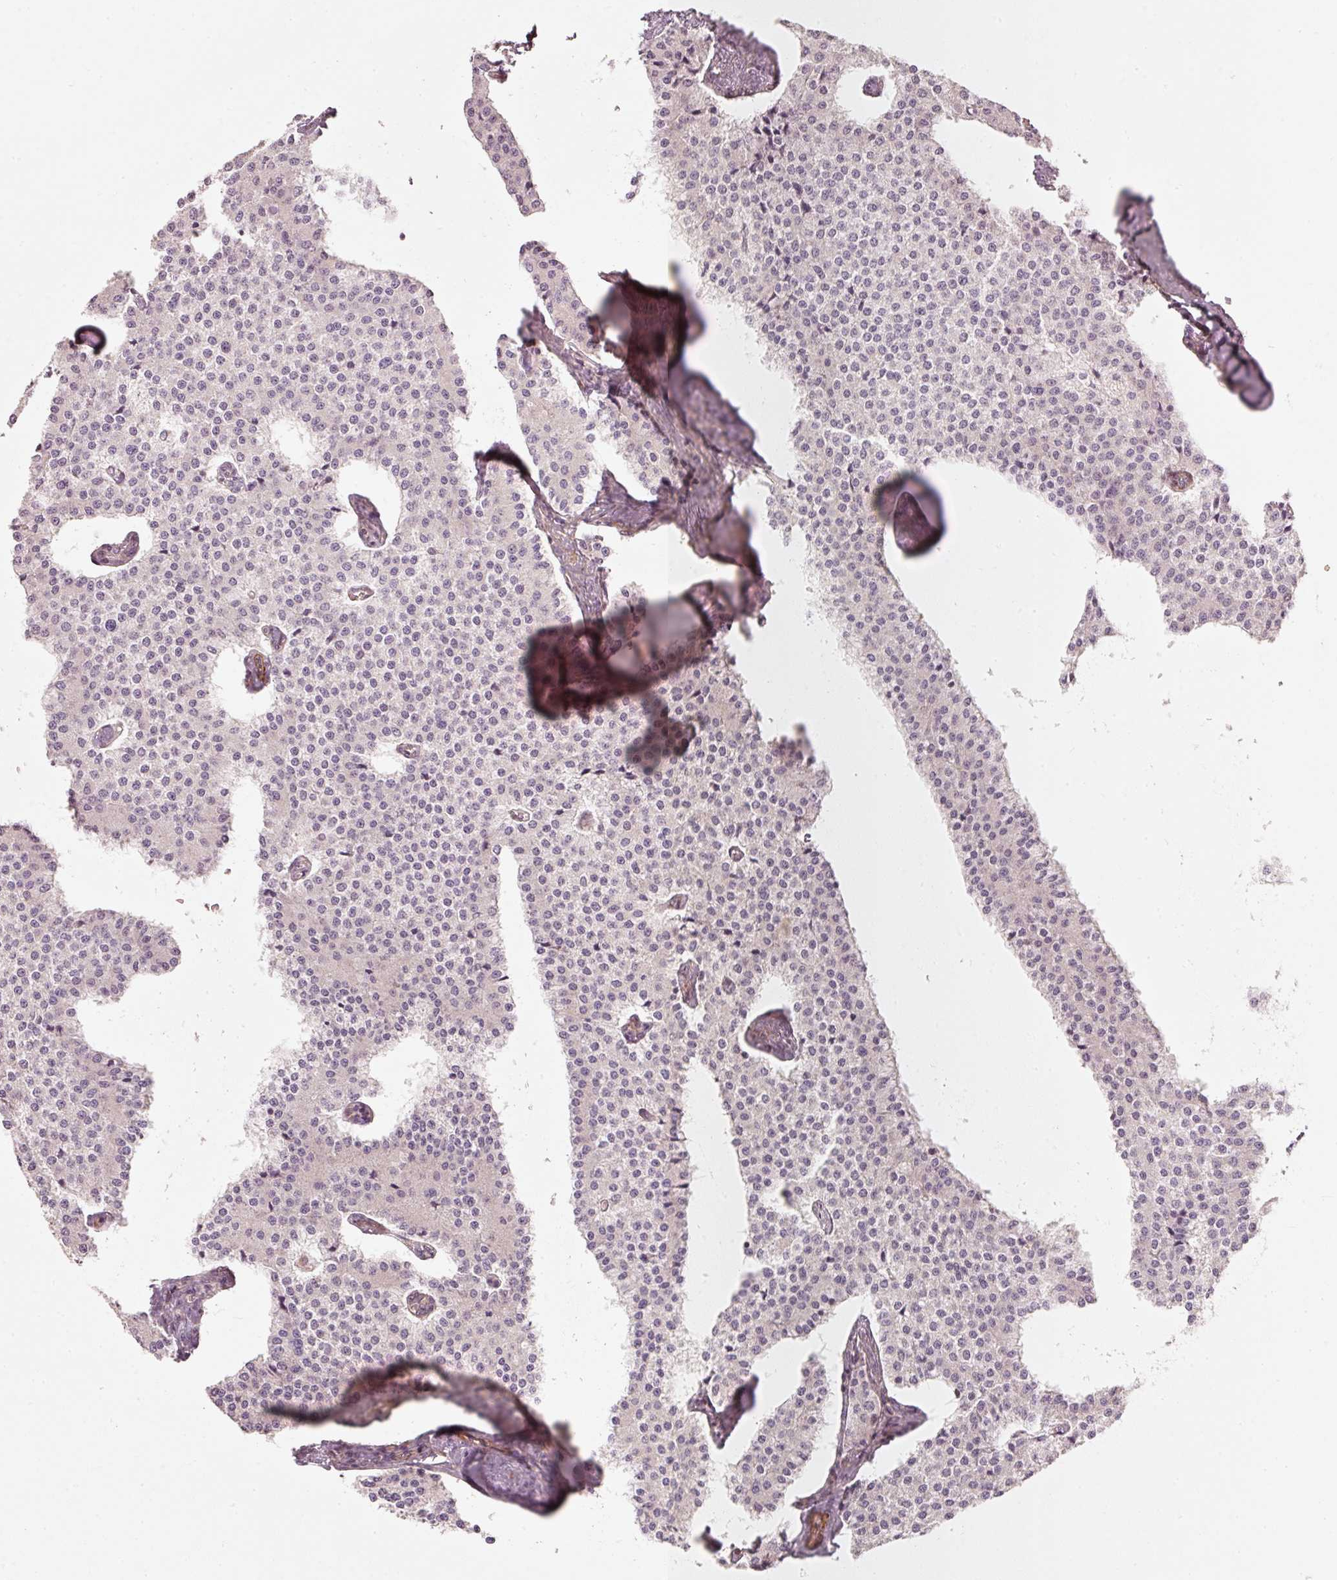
{"staining": {"intensity": "negative", "quantity": "none", "location": "none"}, "tissue": "carcinoid", "cell_type": "Tumor cells", "image_type": "cancer", "snomed": [{"axis": "morphology", "description": "Carcinoid, malignant, NOS"}, {"axis": "topography", "description": "Colon"}], "caption": "DAB immunohistochemical staining of human carcinoid reveals no significant staining in tumor cells. (DAB IHC with hematoxylin counter stain).", "gene": "KCNQ1", "patient": {"sex": "female", "age": 52}}